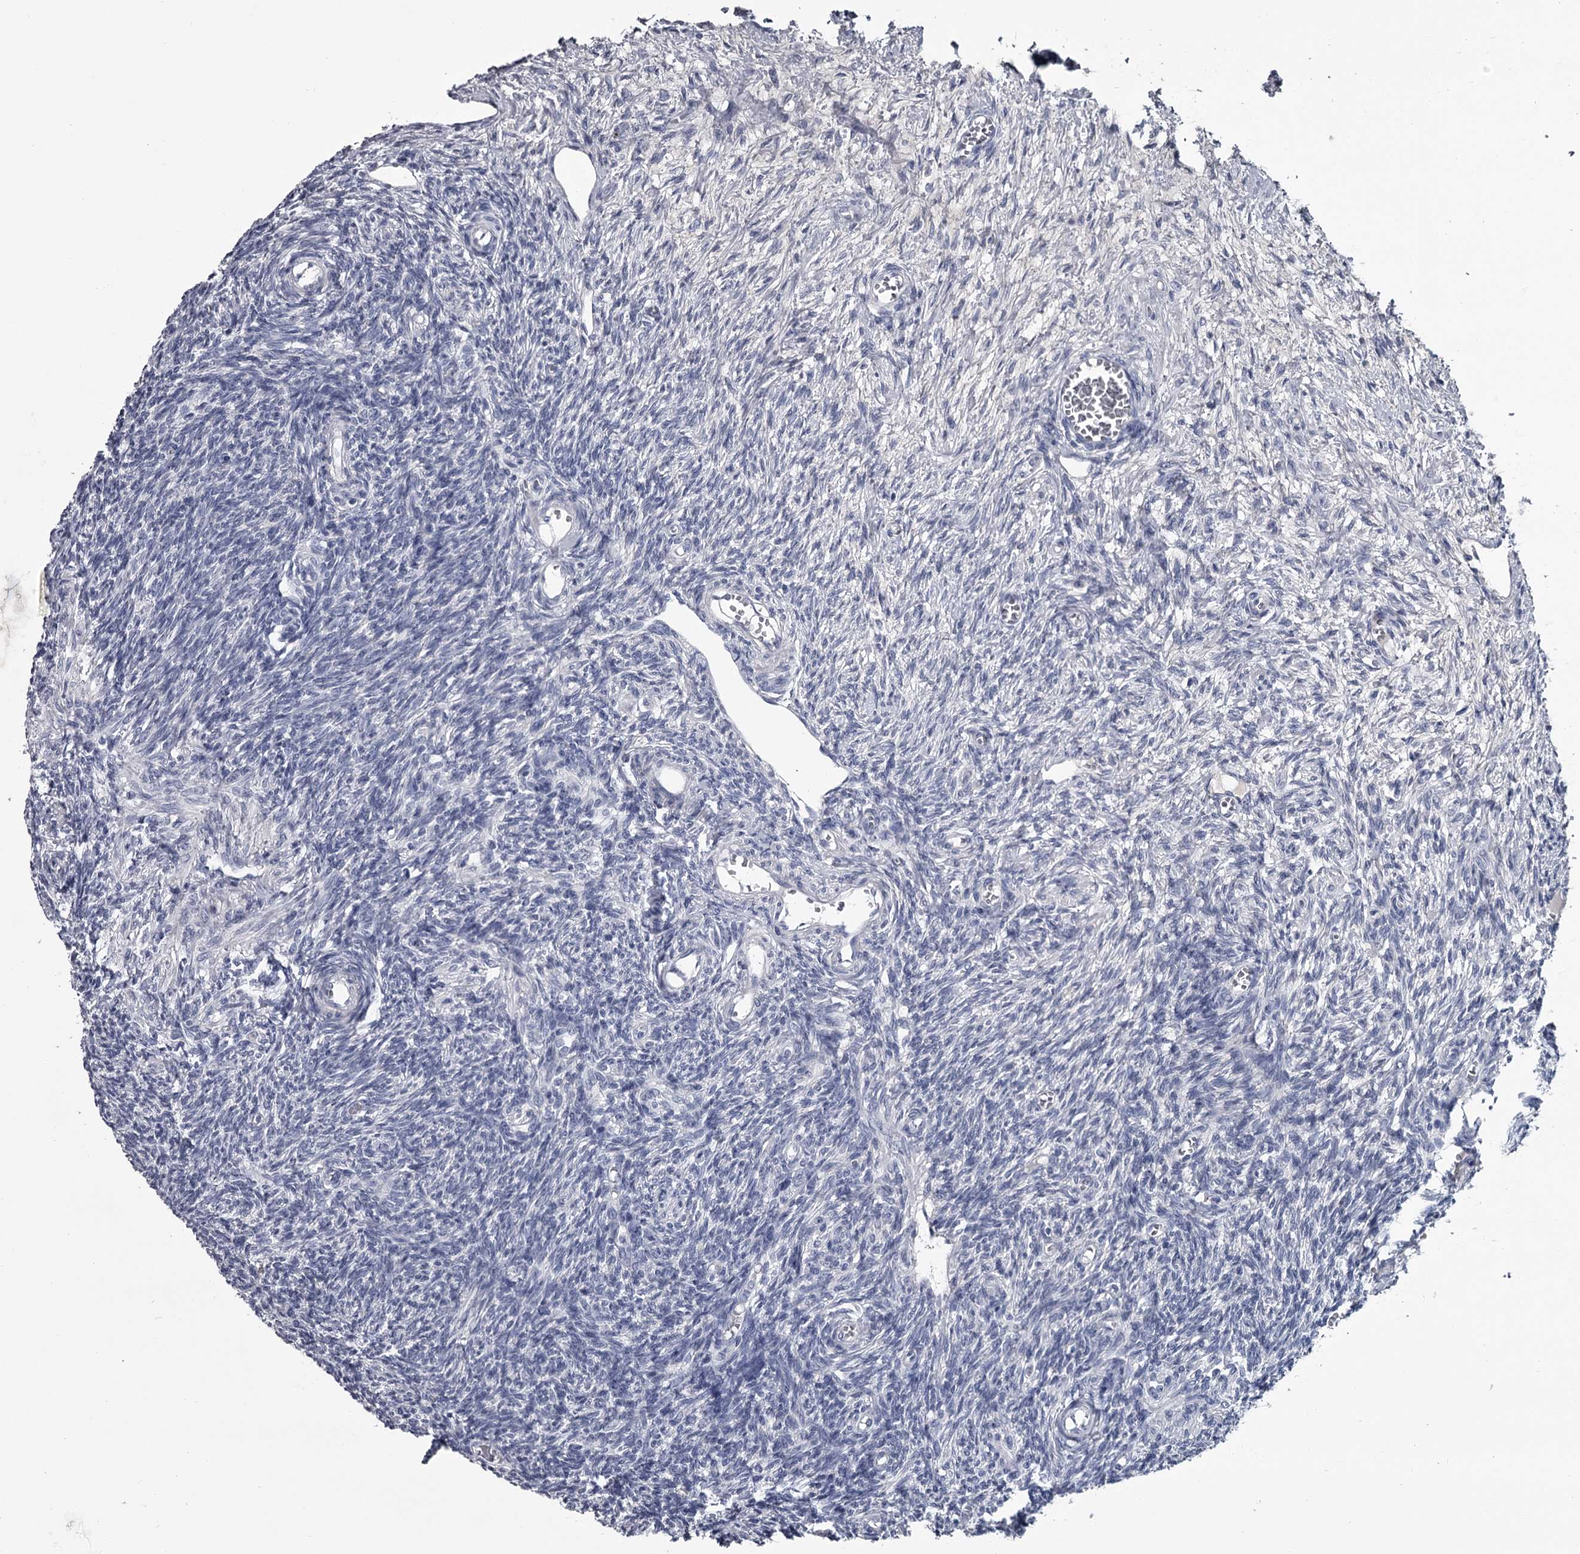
{"staining": {"intensity": "negative", "quantity": "none", "location": "none"}, "tissue": "ovary", "cell_type": "Ovarian stroma cells", "image_type": "normal", "snomed": [{"axis": "morphology", "description": "Normal tissue, NOS"}, {"axis": "topography", "description": "Ovary"}], "caption": "A high-resolution photomicrograph shows immunohistochemistry staining of unremarkable ovary, which exhibits no significant positivity in ovarian stroma cells.", "gene": "DAO", "patient": {"sex": "female", "age": 27}}